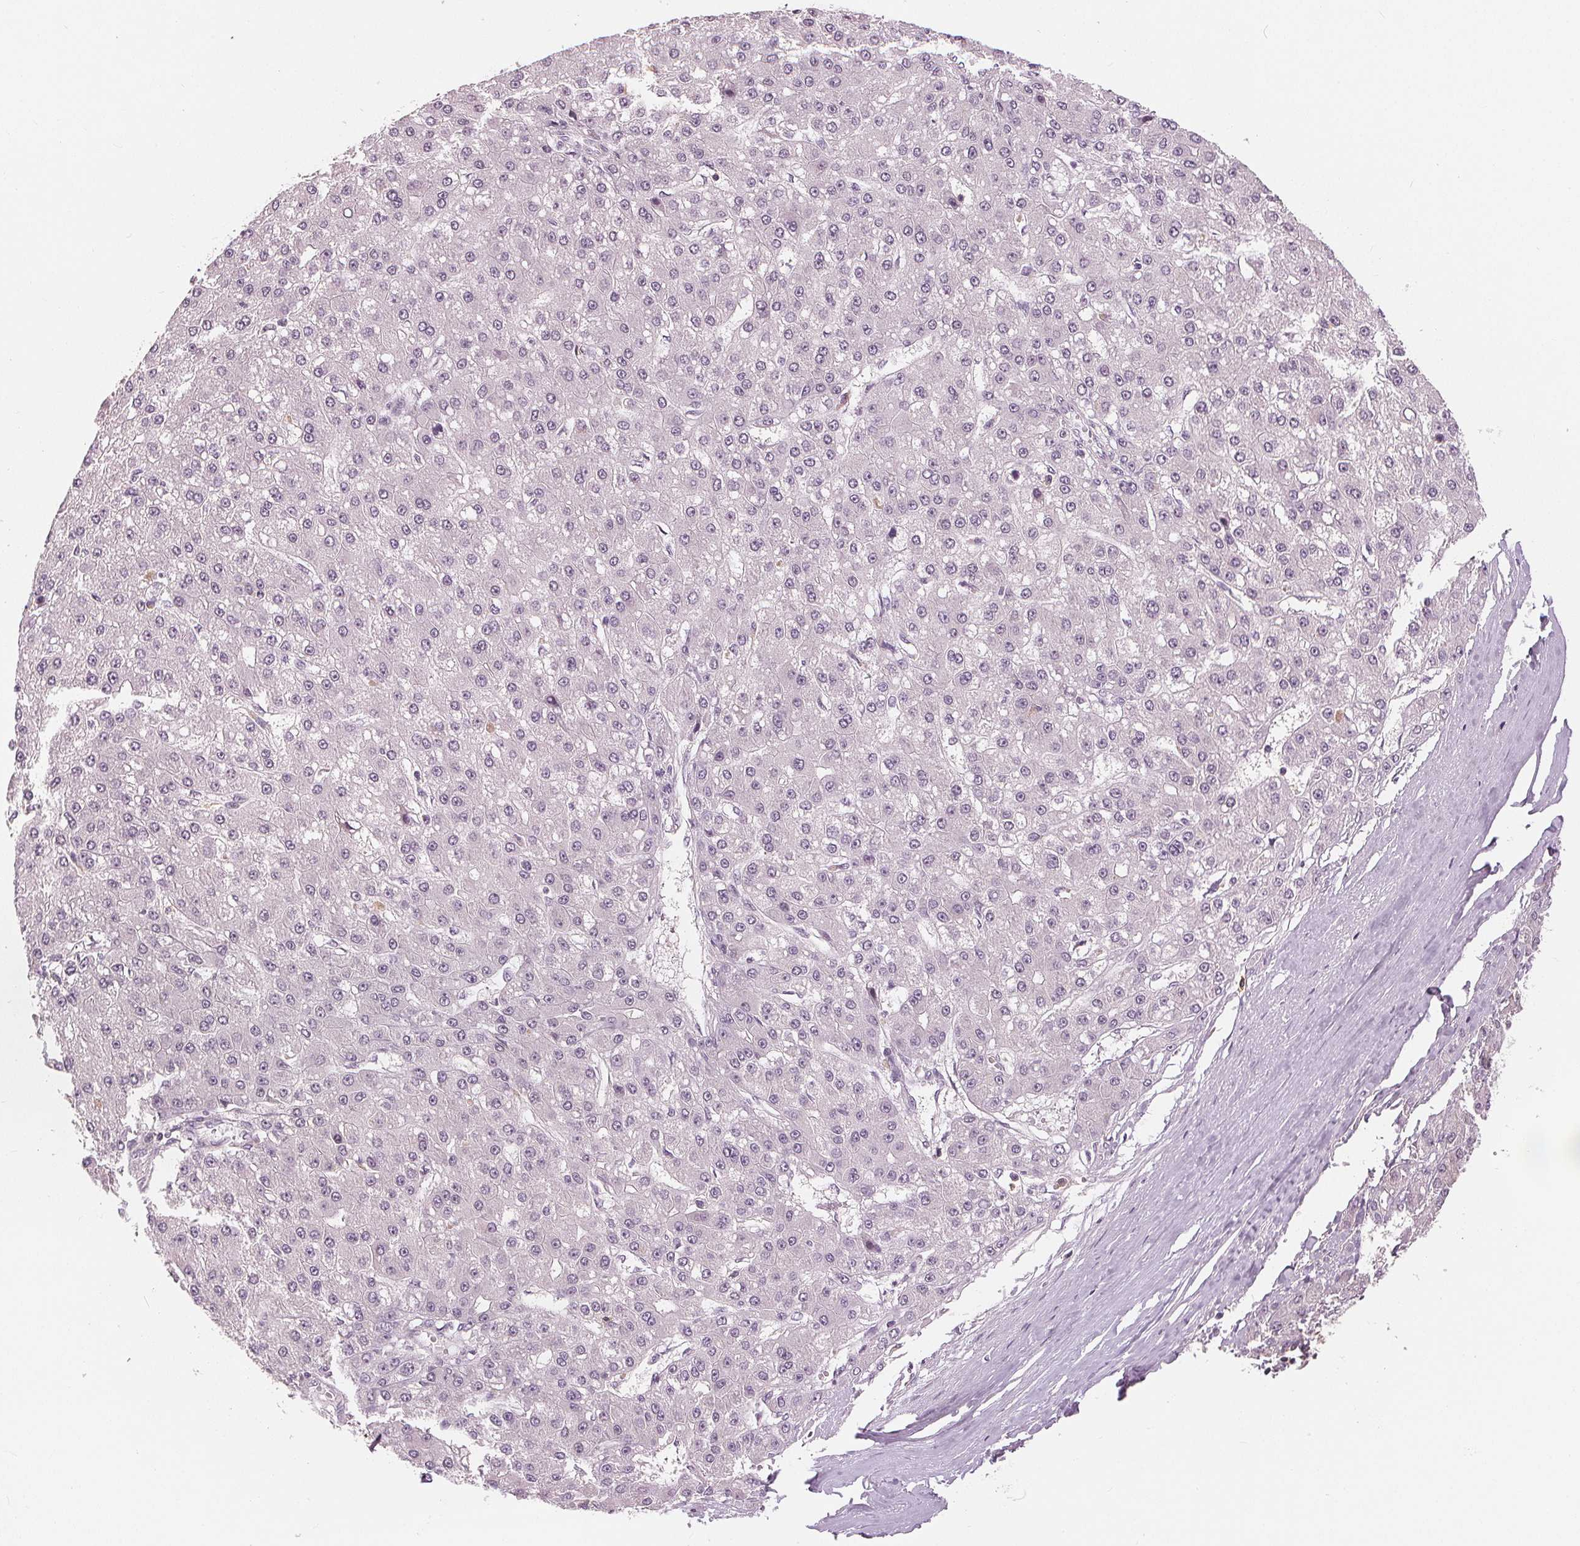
{"staining": {"intensity": "negative", "quantity": "none", "location": "none"}, "tissue": "liver cancer", "cell_type": "Tumor cells", "image_type": "cancer", "snomed": [{"axis": "morphology", "description": "Carcinoma, Hepatocellular, NOS"}, {"axis": "topography", "description": "Liver"}], "caption": "IHC of human liver hepatocellular carcinoma demonstrates no expression in tumor cells.", "gene": "SLC34A1", "patient": {"sex": "male", "age": 67}}